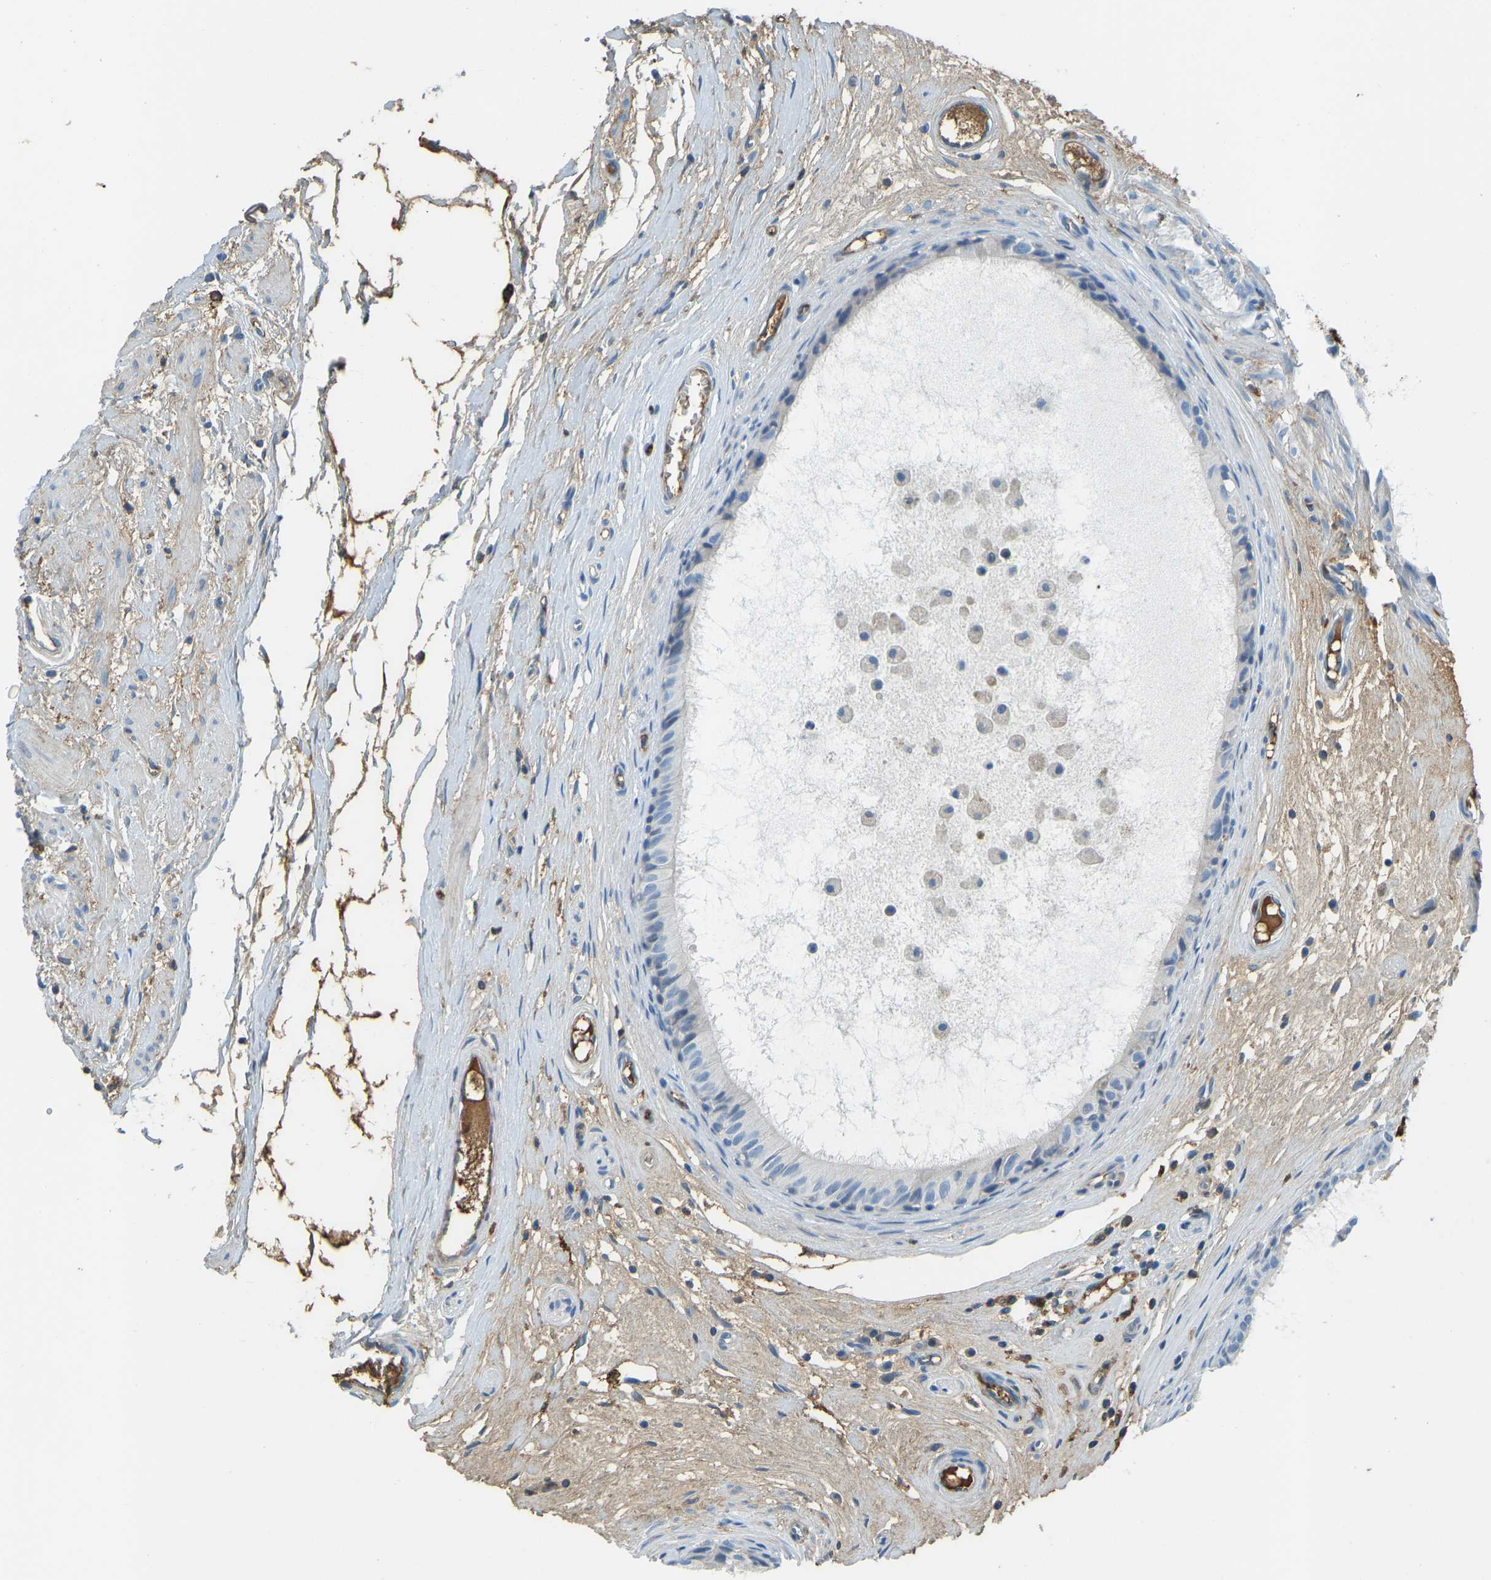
{"staining": {"intensity": "negative", "quantity": "none", "location": "none"}, "tissue": "epididymis", "cell_type": "Glandular cells", "image_type": "normal", "snomed": [{"axis": "morphology", "description": "Normal tissue, NOS"}, {"axis": "morphology", "description": "Inflammation, NOS"}, {"axis": "topography", "description": "Epididymis"}], "caption": "Glandular cells show no significant protein expression in normal epididymis. (DAB (3,3'-diaminobenzidine) immunohistochemistry (IHC) visualized using brightfield microscopy, high magnification).", "gene": "THBS4", "patient": {"sex": "male", "age": 85}}